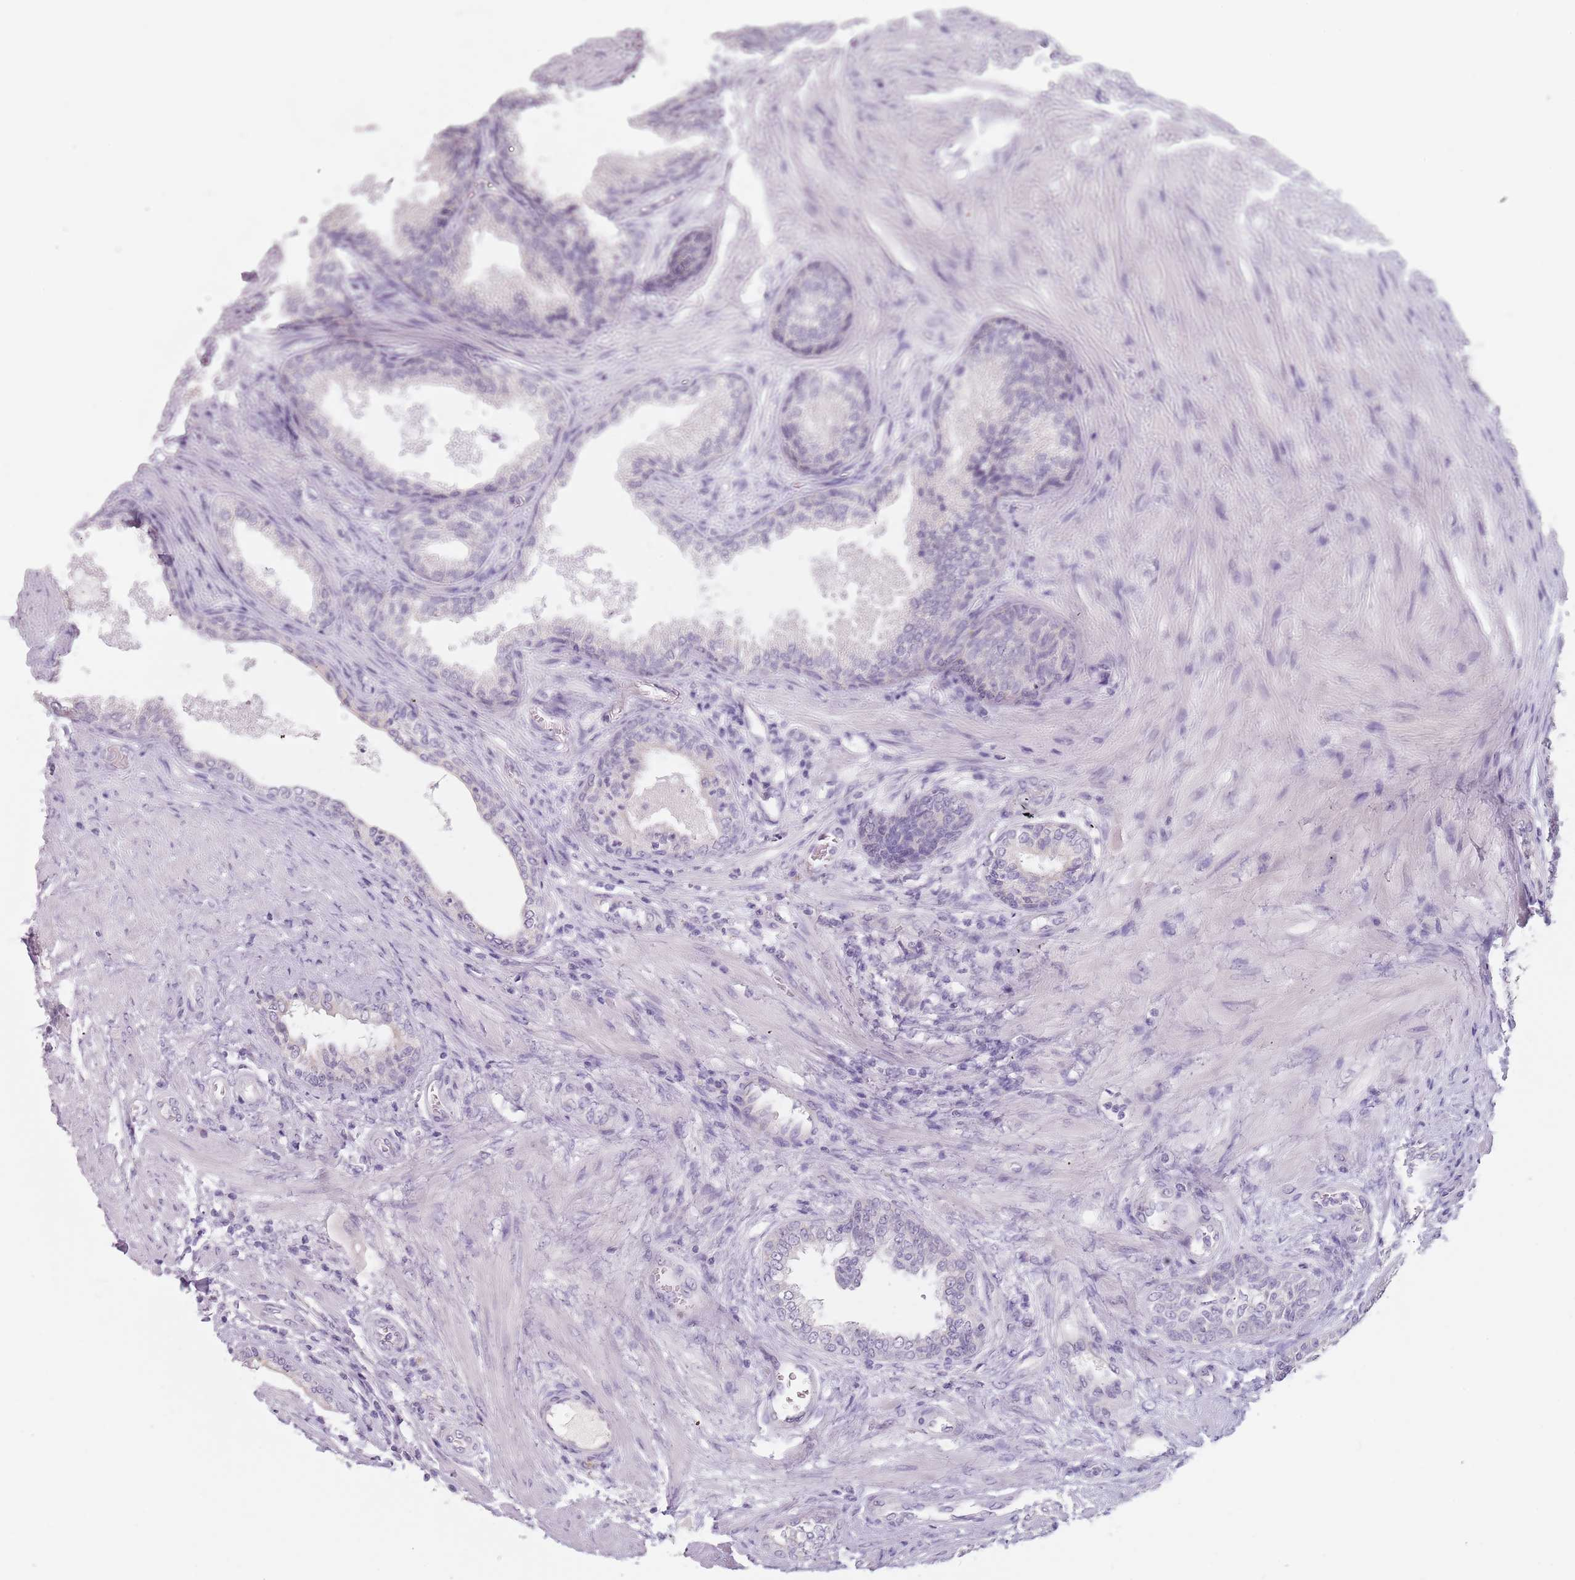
{"staining": {"intensity": "negative", "quantity": "none", "location": "none"}, "tissue": "prostate", "cell_type": "Glandular cells", "image_type": "normal", "snomed": [{"axis": "morphology", "description": "Normal tissue, NOS"}, {"axis": "topography", "description": "Prostate"}], "caption": "Micrograph shows no protein positivity in glandular cells of normal prostate. (Immunohistochemistry, brightfield microscopy, high magnification).", "gene": "CEP19", "patient": {"sex": "male", "age": 76}}